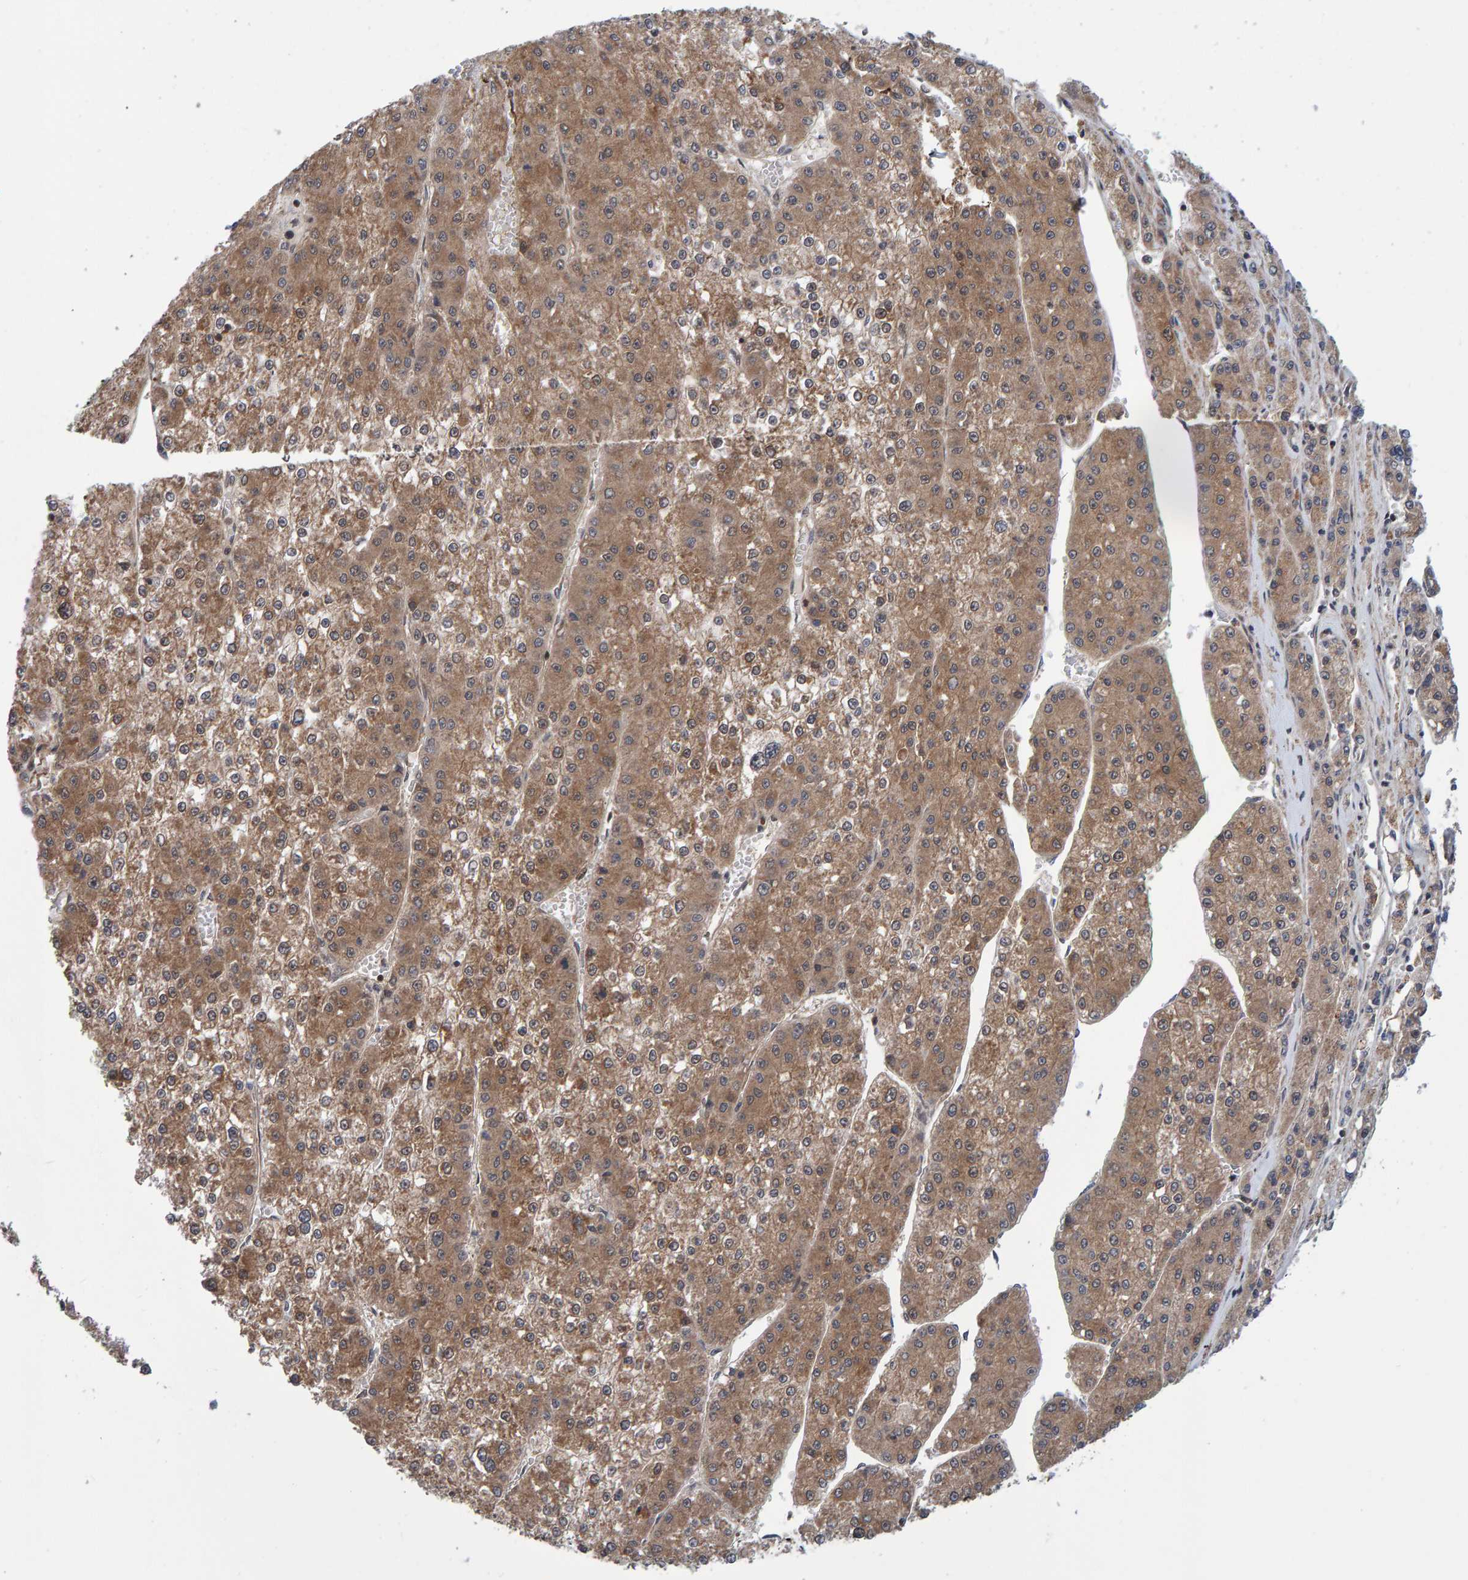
{"staining": {"intensity": "moderate", "quantity": ">75%", "location": "cytoplasmic/membranous"}, "tissue": "liver cancer", "cell_type": "Tumor cells", "image_type": "cancer", "snomed": [{"axis": "morphology", "description": "Carcinoma, Hepatocellular, NOS"}, {"axis": "topography", "description": "Liver"}], "caption": "Protein staining of hepatocellular carcinoma (liver) tissue displays moderate cytoplasmic/membranous expression in about >75% of tumor cells.", "gene": "SCRN2", "patient": {"sex": "female", "age": 73}}